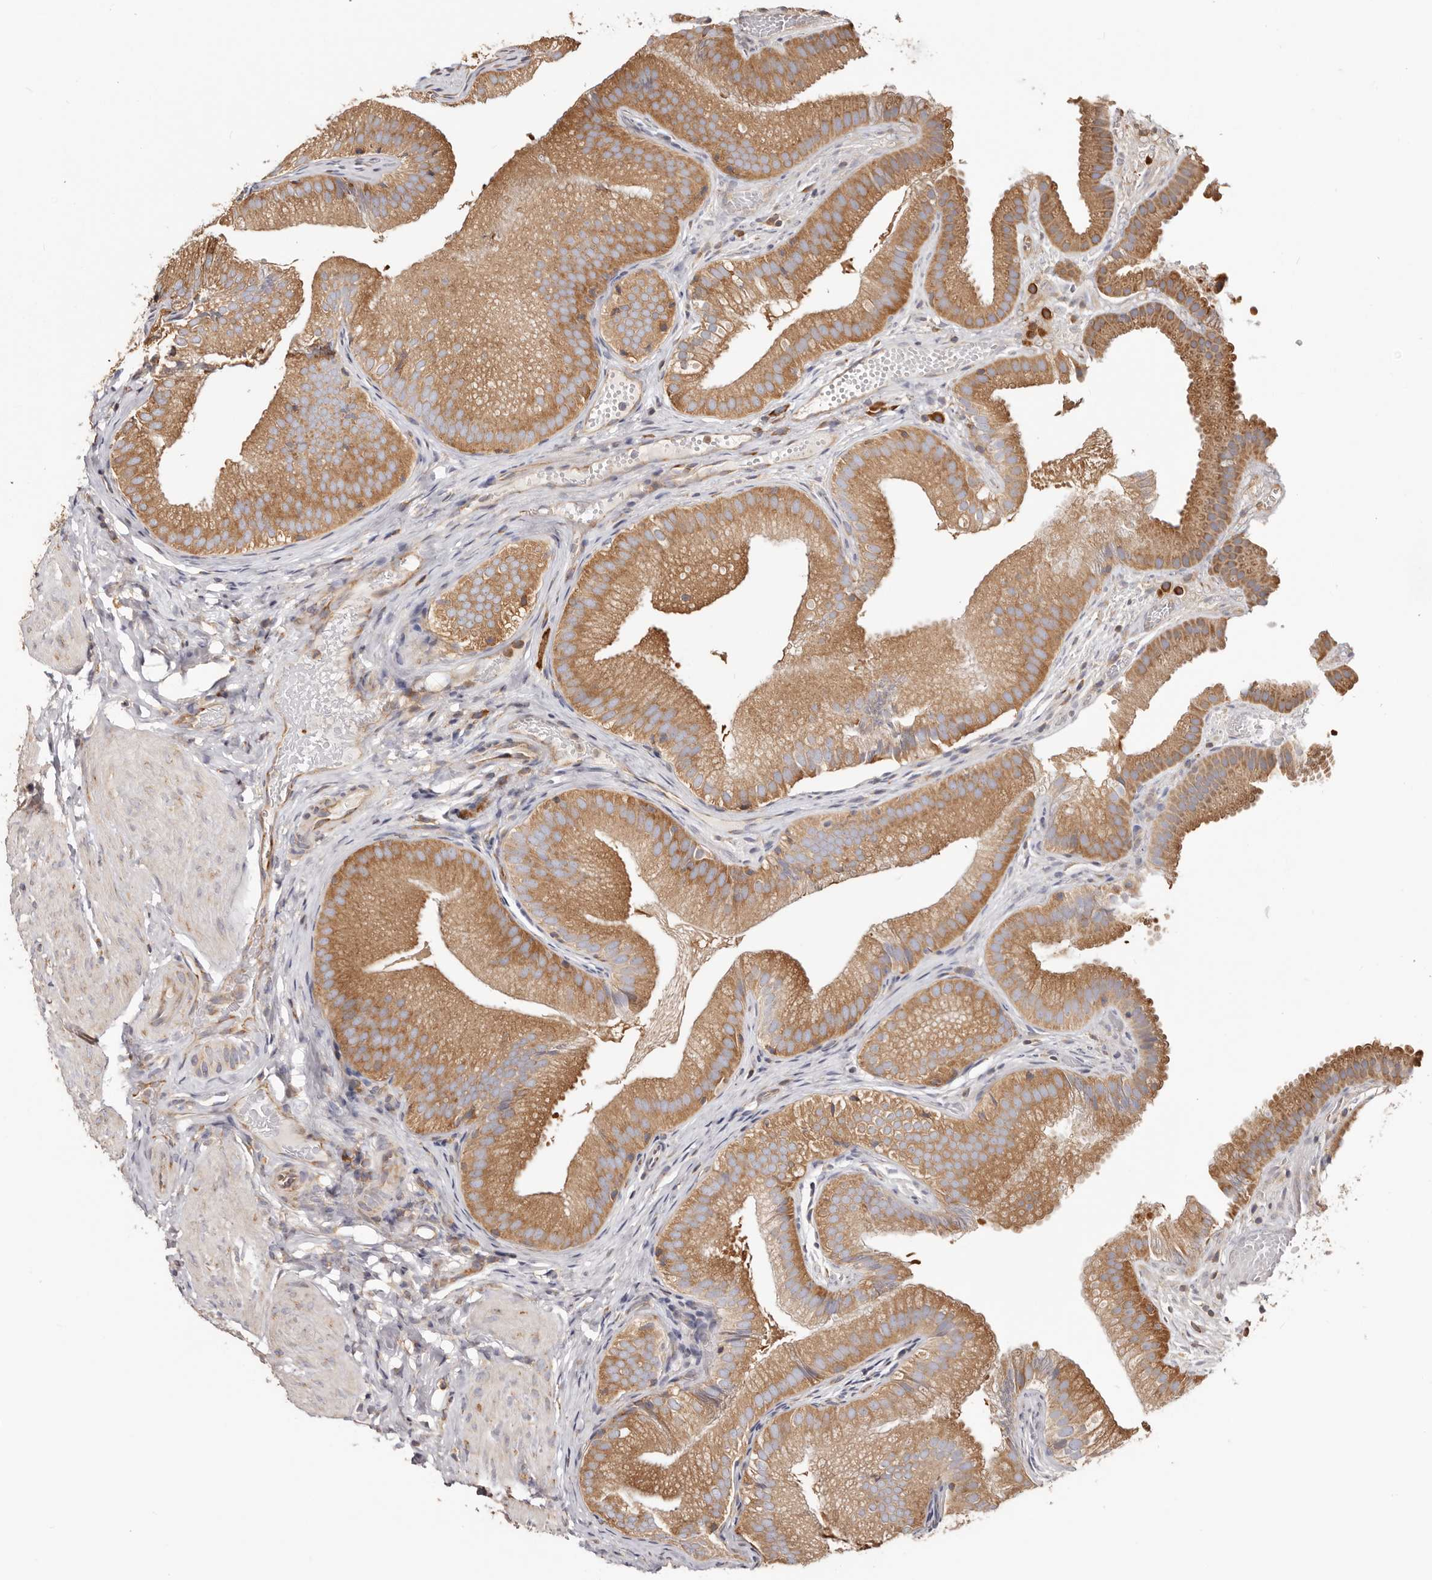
{"staining": {"intensity": "moderate", "quantity": ">75%", "location": "cytoplasmic/membranous"}, "tissue": "gallbladder", "cell_type": "Glandular cells", "image_type": "normal", "snomed": [{"axis": "morphology", "description": "Normal tissue, NOS"}, {"axis": "topography", "description": "Gallbladder"}], "caption": "Glandular cells reveal moderate cytoplasmic/membranous expression in approximately >75% of cells in normal gallbladder. (IHC, brightfield microscopy, high magnification).", "gene": "EPRS1", "patient": {"sex": "female", "age": 30}}